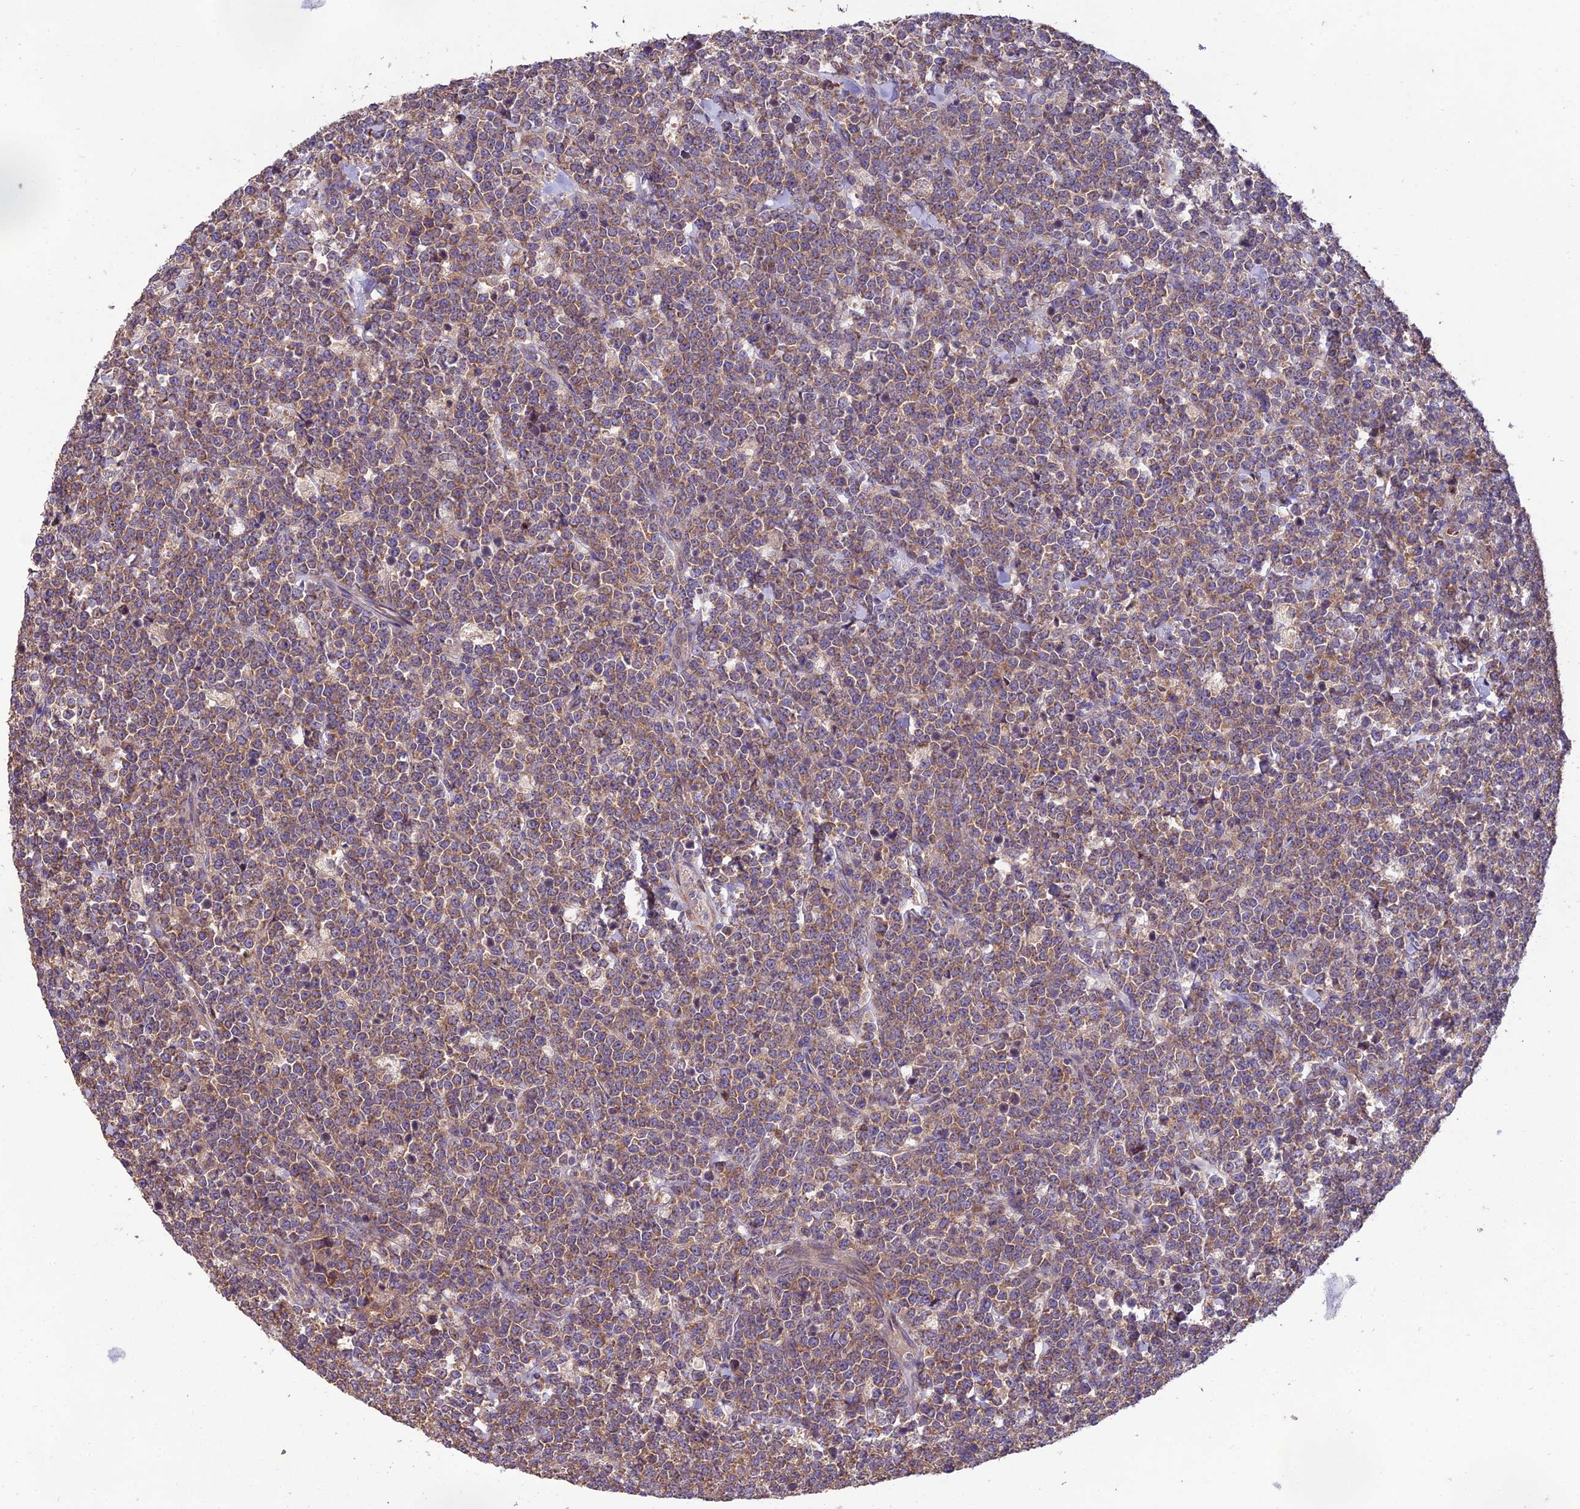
{"staining": {"intensity": "moderate", "quantity": ">75%", "location": "cytoplasmic/membranous"}, "tissue": "lymphoma", "cell_type": "Tumor cells", "image_type": "cancer", "snomed": [{"axis": "morphology", "description": "Malignant lymphoma, non-Hodgkin's type, High grade"}, {"axis": "topography", "description": "Small intestine"}], "caption": "A photomicrograph showing moderate cytoplasmic/membranous staining in approximately >75% of tumor cells in high-grade malignant lymphoma, non-Hodgkin's type, as visualized by brown immunohistochemical staining.", "gene": "CENPL", "patient": {"sex": "male", "age": 8}}